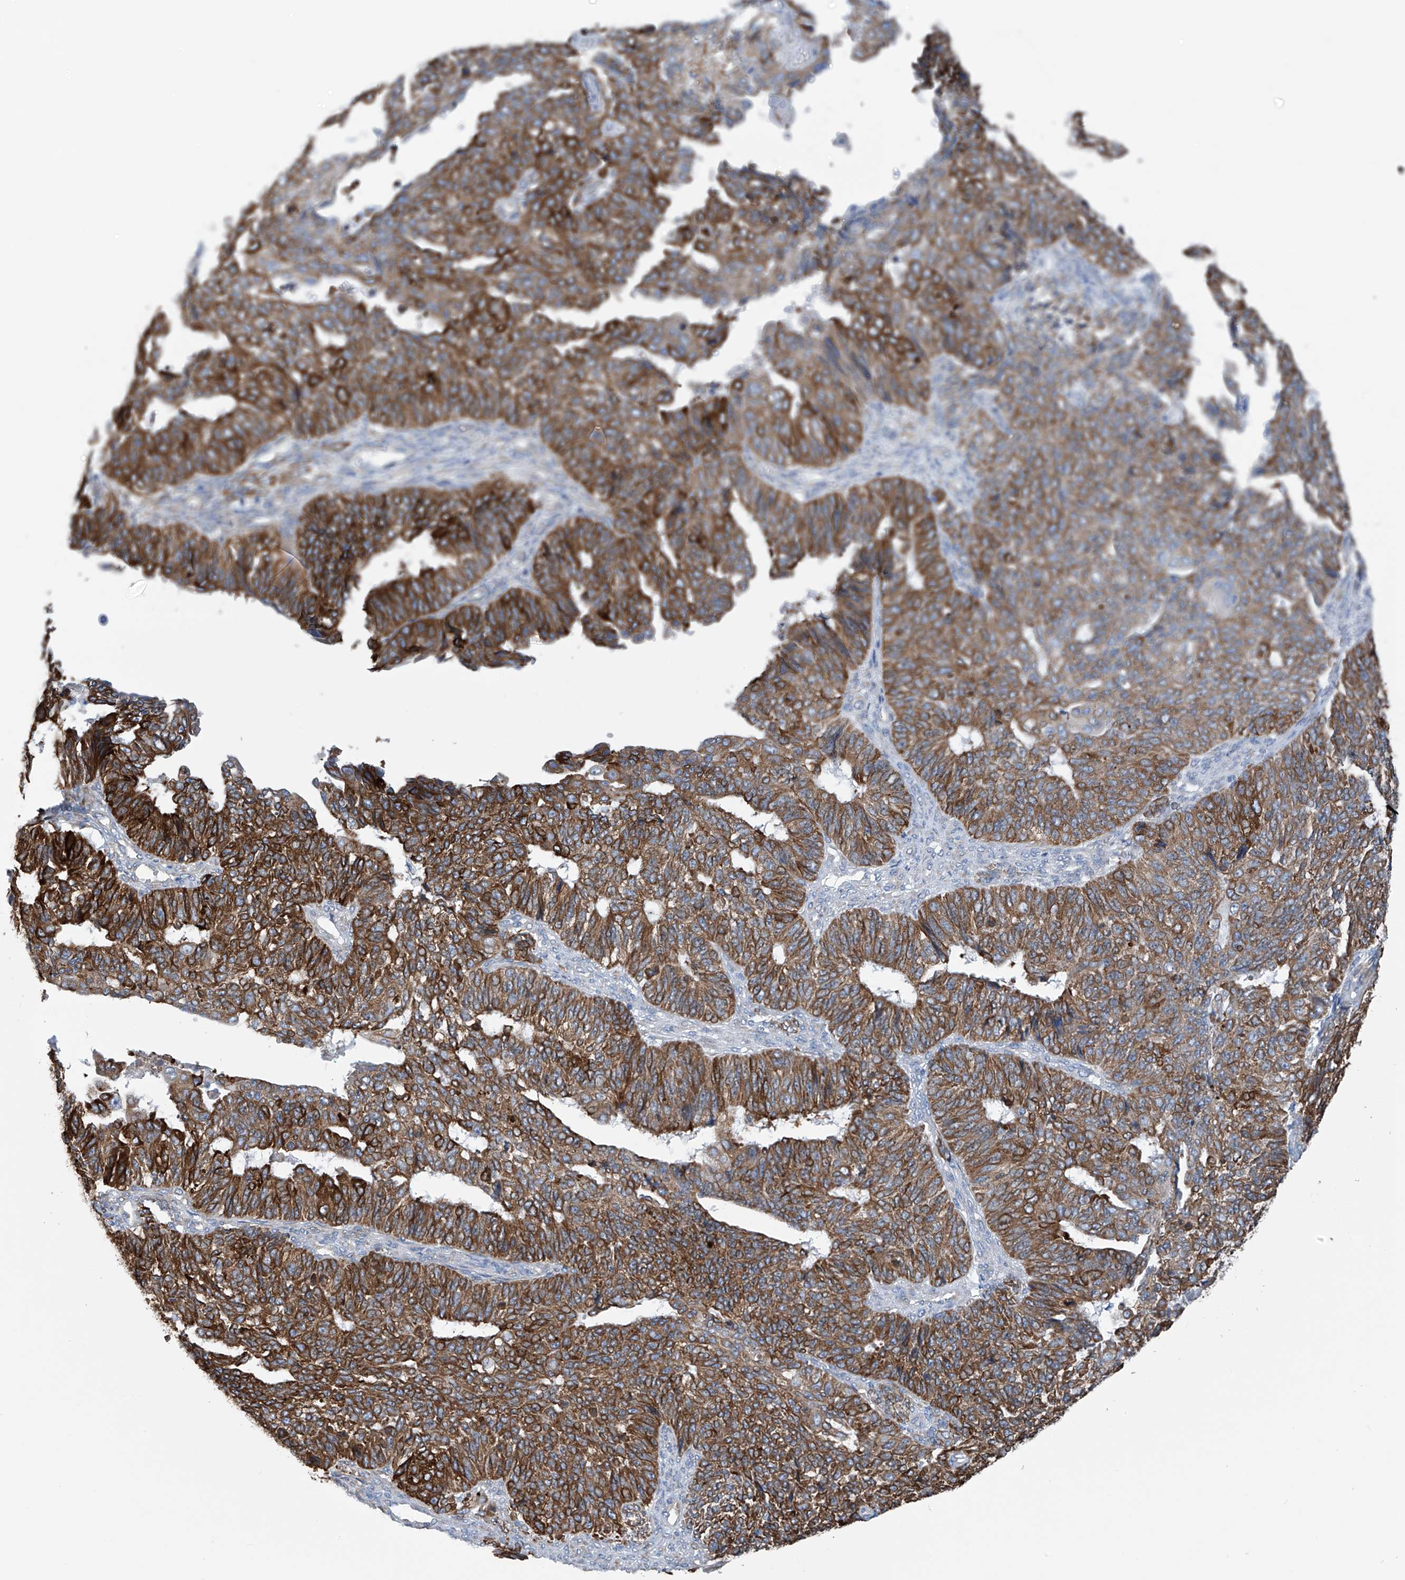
{"staining": {"intensity": "strong", "quantity": ">75%", "location": "cytoplasmic/membranous"}, "tissue": "endometrial cancer", "cell_type": "Tumor cells", "image_type": "cancer", "snomed": [{"axis": "morphology", "description": "Adenocarcinoma, NOS"}, {"axis": "topography", "description": "Endometrium"}], "caption": "Immunohistochemical staining of human endometrial cancer displays high levels of strong cytoplasmic/membranous protein expression in approximately >75% of tumor cells.", "gene": "RCN2", "patient": {"sex": "female", "age": 32}}